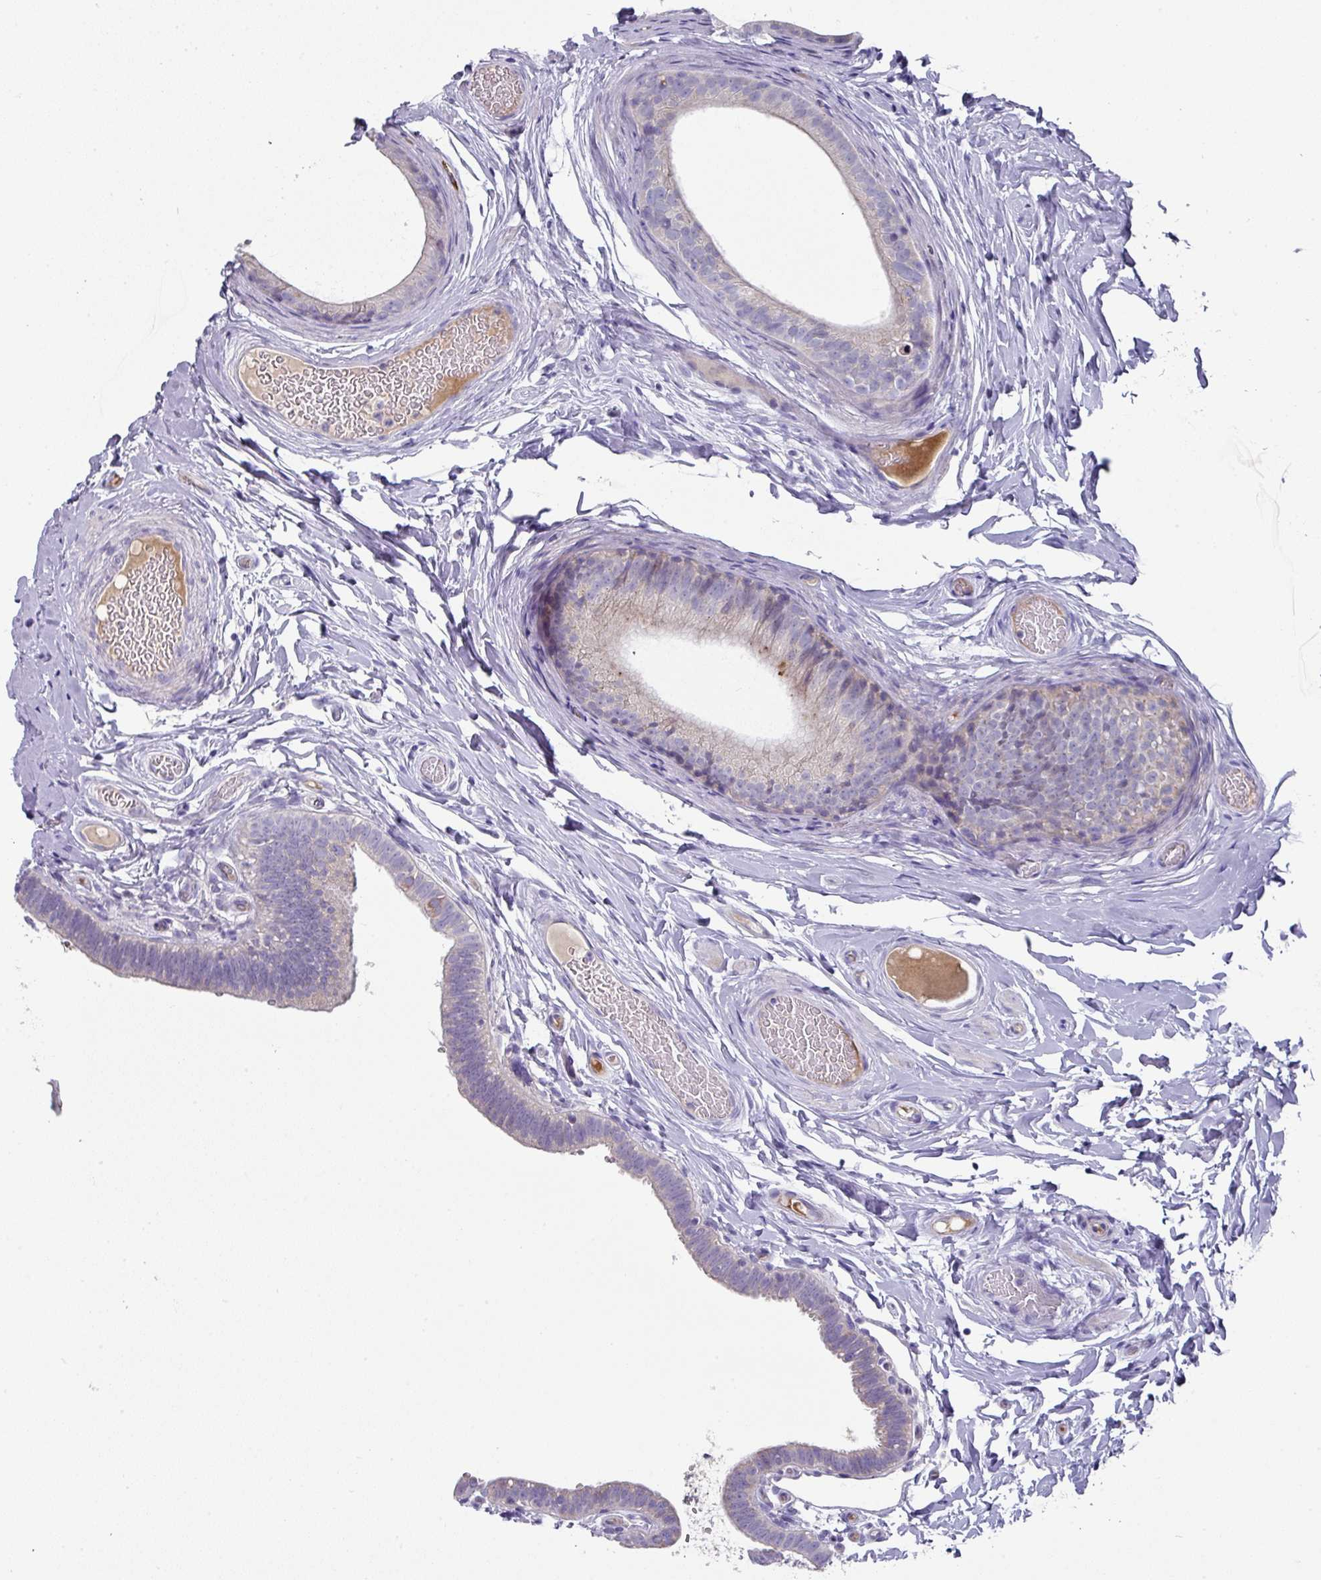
{"staining": {"intensity": "weak", "quantity": "25%-75%", "location": "cytoplasmic/membranous"}, "tissue": "epididymis", "cell_type": "Glandular cells", "image_type": "normal", "snomed": [{"axis": "morphology", "description": "Normal tissue, NOS"}, {"axis": "morphology", "description": "Carcinoma, Embryonal, NOS"}, {"axis": "topography", "description": "Testis"}, {"axis": "topography", "description": "Epididymis"}], "caption": "IHC (DAB) staining of unremarkable human epididymis reveals weak cytoplasmic/membranous protein positivity in about 25%-75% of glandular cells. (brown staining indicates protein expression, while blue staining denotes nuclei).", "gene": "IL4R", "patient": {"sex": "male", "age": 36}}